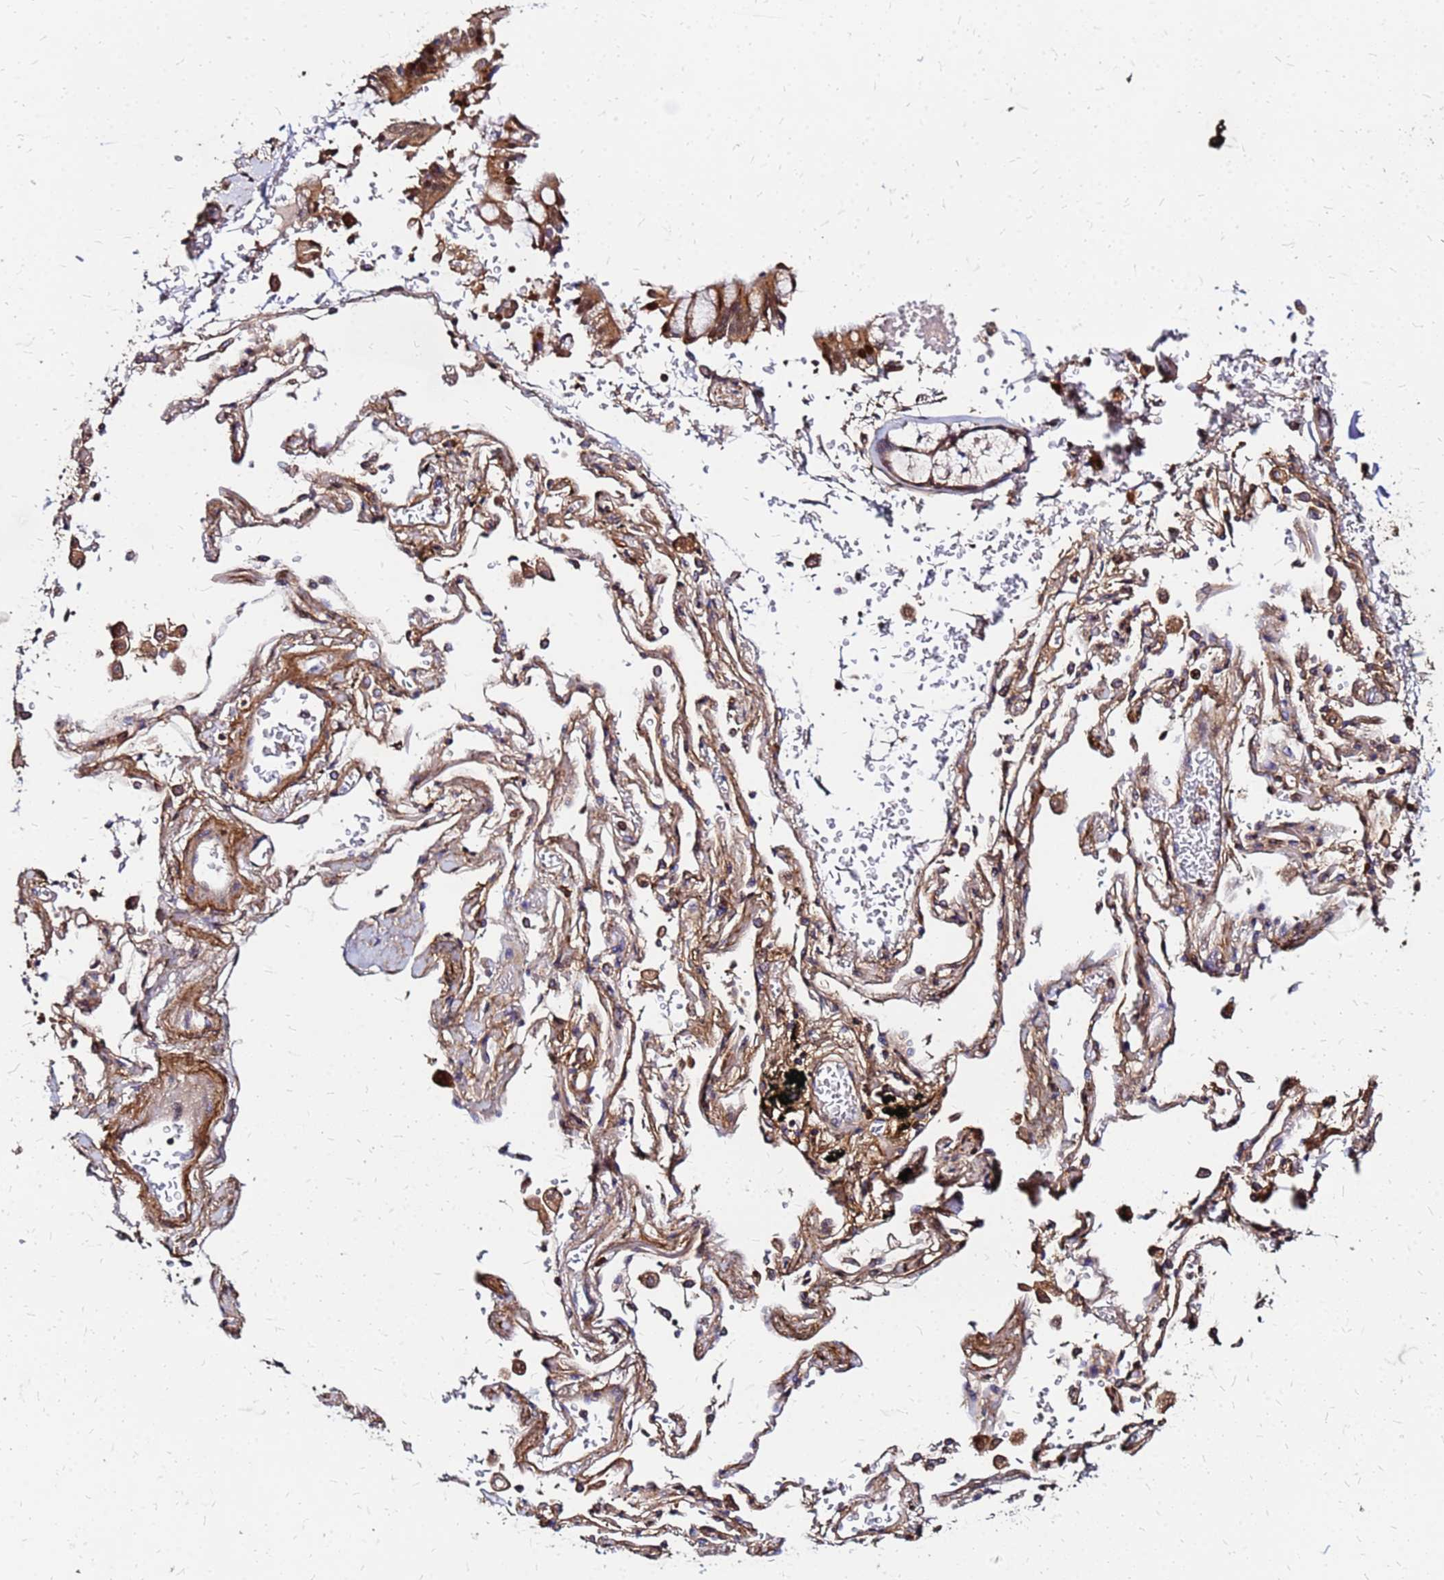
{"staining": {"intensity": "moderate", "quantity": ">75%", "location": "cytoplasmic/membranous"}, "tissue": "adipose tissue", "cell_type": "Adipocytes", "image_type": "normal", "snomed": [{"axis": "morphology", "description": "Normal tissue, NOS"}, {"axis": "topography", "description": "Cartilage tissue"}], "caption": "Protein positivity by immunohistochemistry (IHC) reveals moderate cytoplasmic/membranous positivity in about >75% of adipocytes in benign adipose tissue. (brown staining indicates protein expression, while blue staining denotes nuclei).", "gene": "CYBC1", "patient": {"sex": "male", "age": 73}}